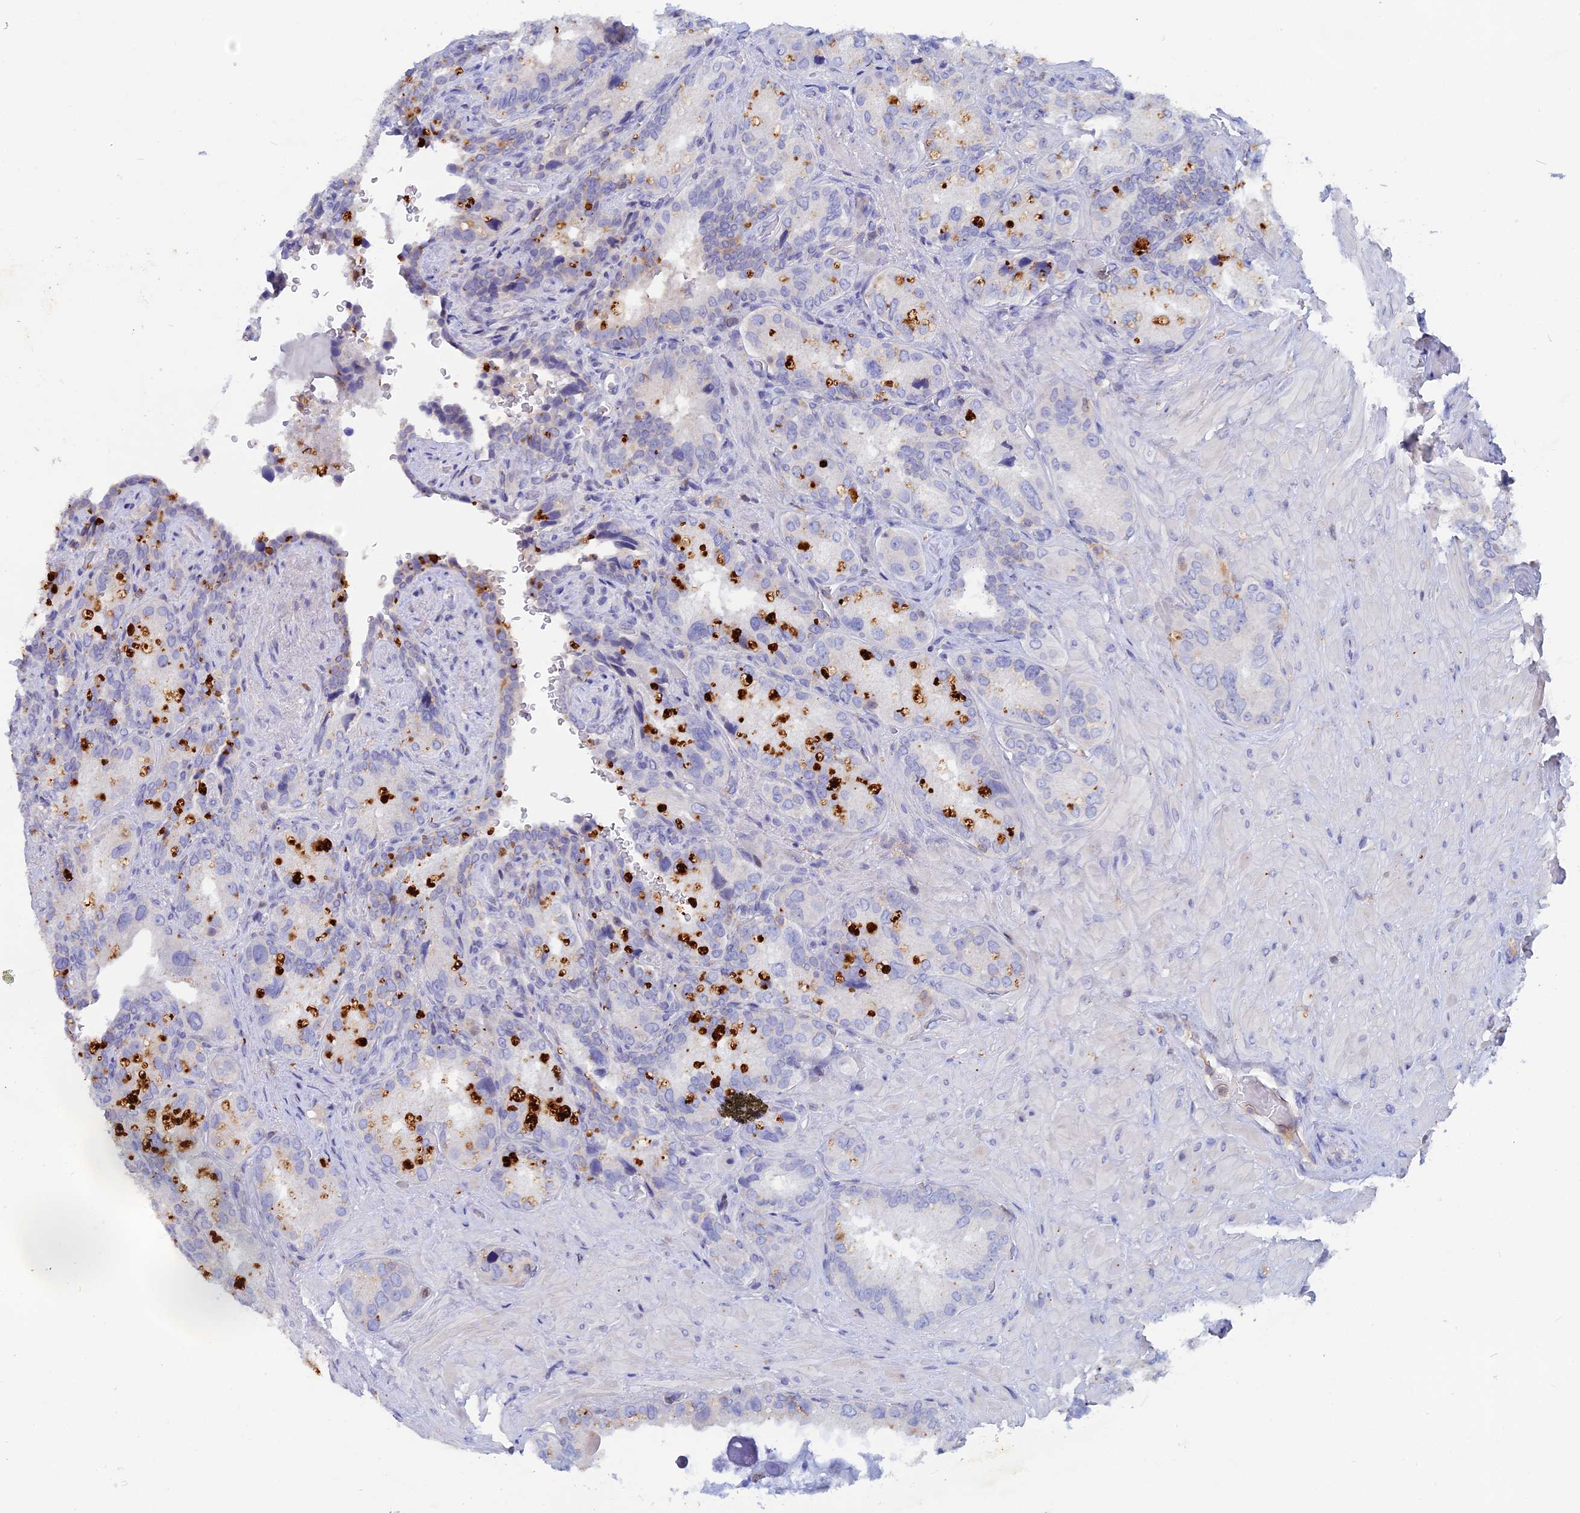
{"staining": {"intensity": "negative", "quantity": "none", "location": "none"}, "tissue": "seminal vesicle", "cell_type": "Glandular cells", "image_type": "normal", "snomed": [{"axis": "morphology", "description": "Normal tissue, NOS"}, {"axis": "topography", "description": "Seminal veicle"}, {"axis": "topography", "description": "Peripheral nerve tissue"}], "caption": "Immunohistochemistry image of unremarkable seminal vesicle: seminal vesicle stained with DAB exhibits no significant protein staining in glandular cells.", "gene": "ACP7", "patient": {"sex": "male", "age": 67}}